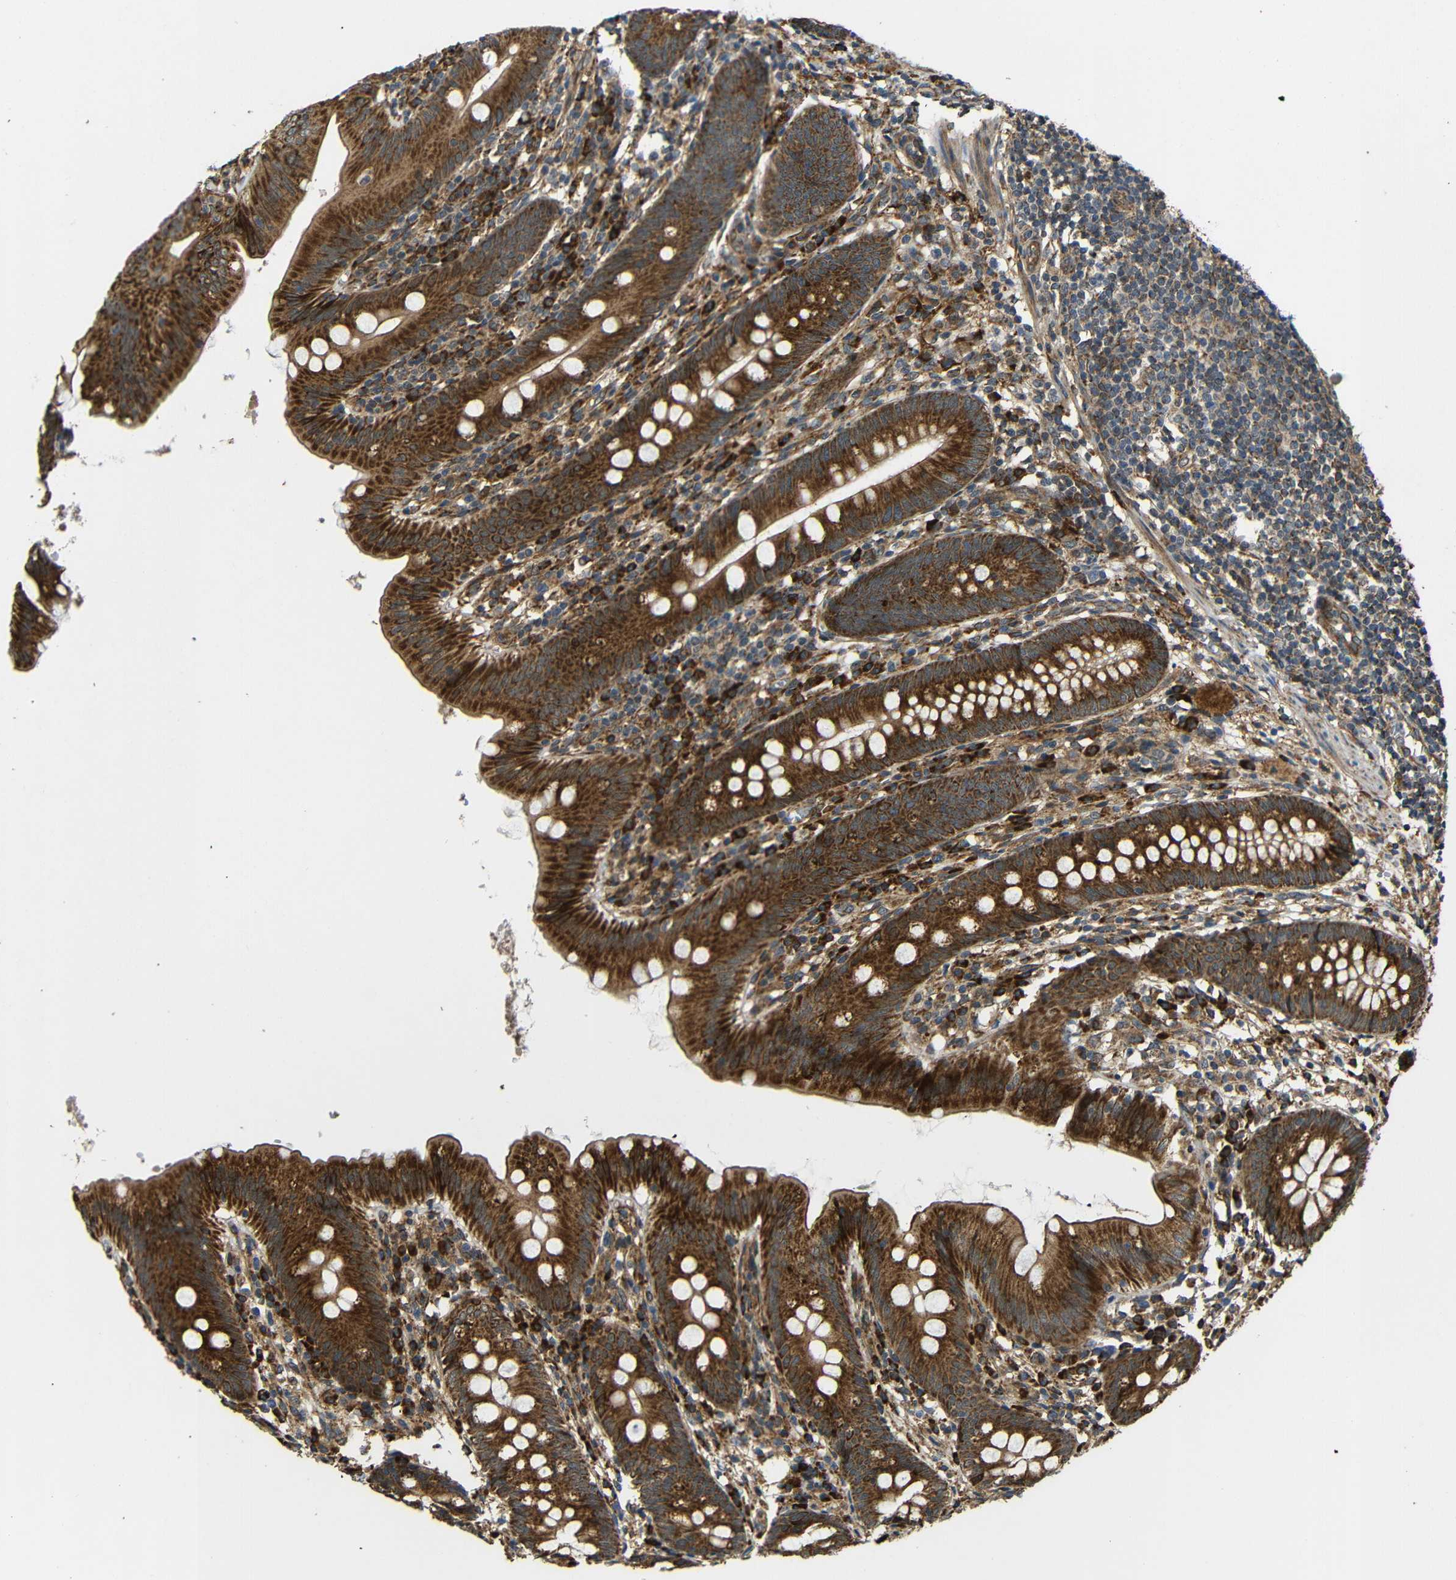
{"staining": {"intensity": "strong", "quantity": ">75%", "location": "cytoplasmic/membranous"}, "tissue": "appendix", "cell_type": "Glandular cells", "image_type": "normal", "snomed": [{"axis": "morphology", "description": "Normal tissue, NOS"}, {"axis": "topography", "description": "Appendix"}], "caption": "Glandular cells show high levels of strong cytoplasmic/membranous staining in approximately >75% of cells in unremarkable human appendix. (brown staining indicates protein expression, while blue staining denotes nuclei).", "gene": "KANK4", "patient": {"sex": "male", "age": 56}}